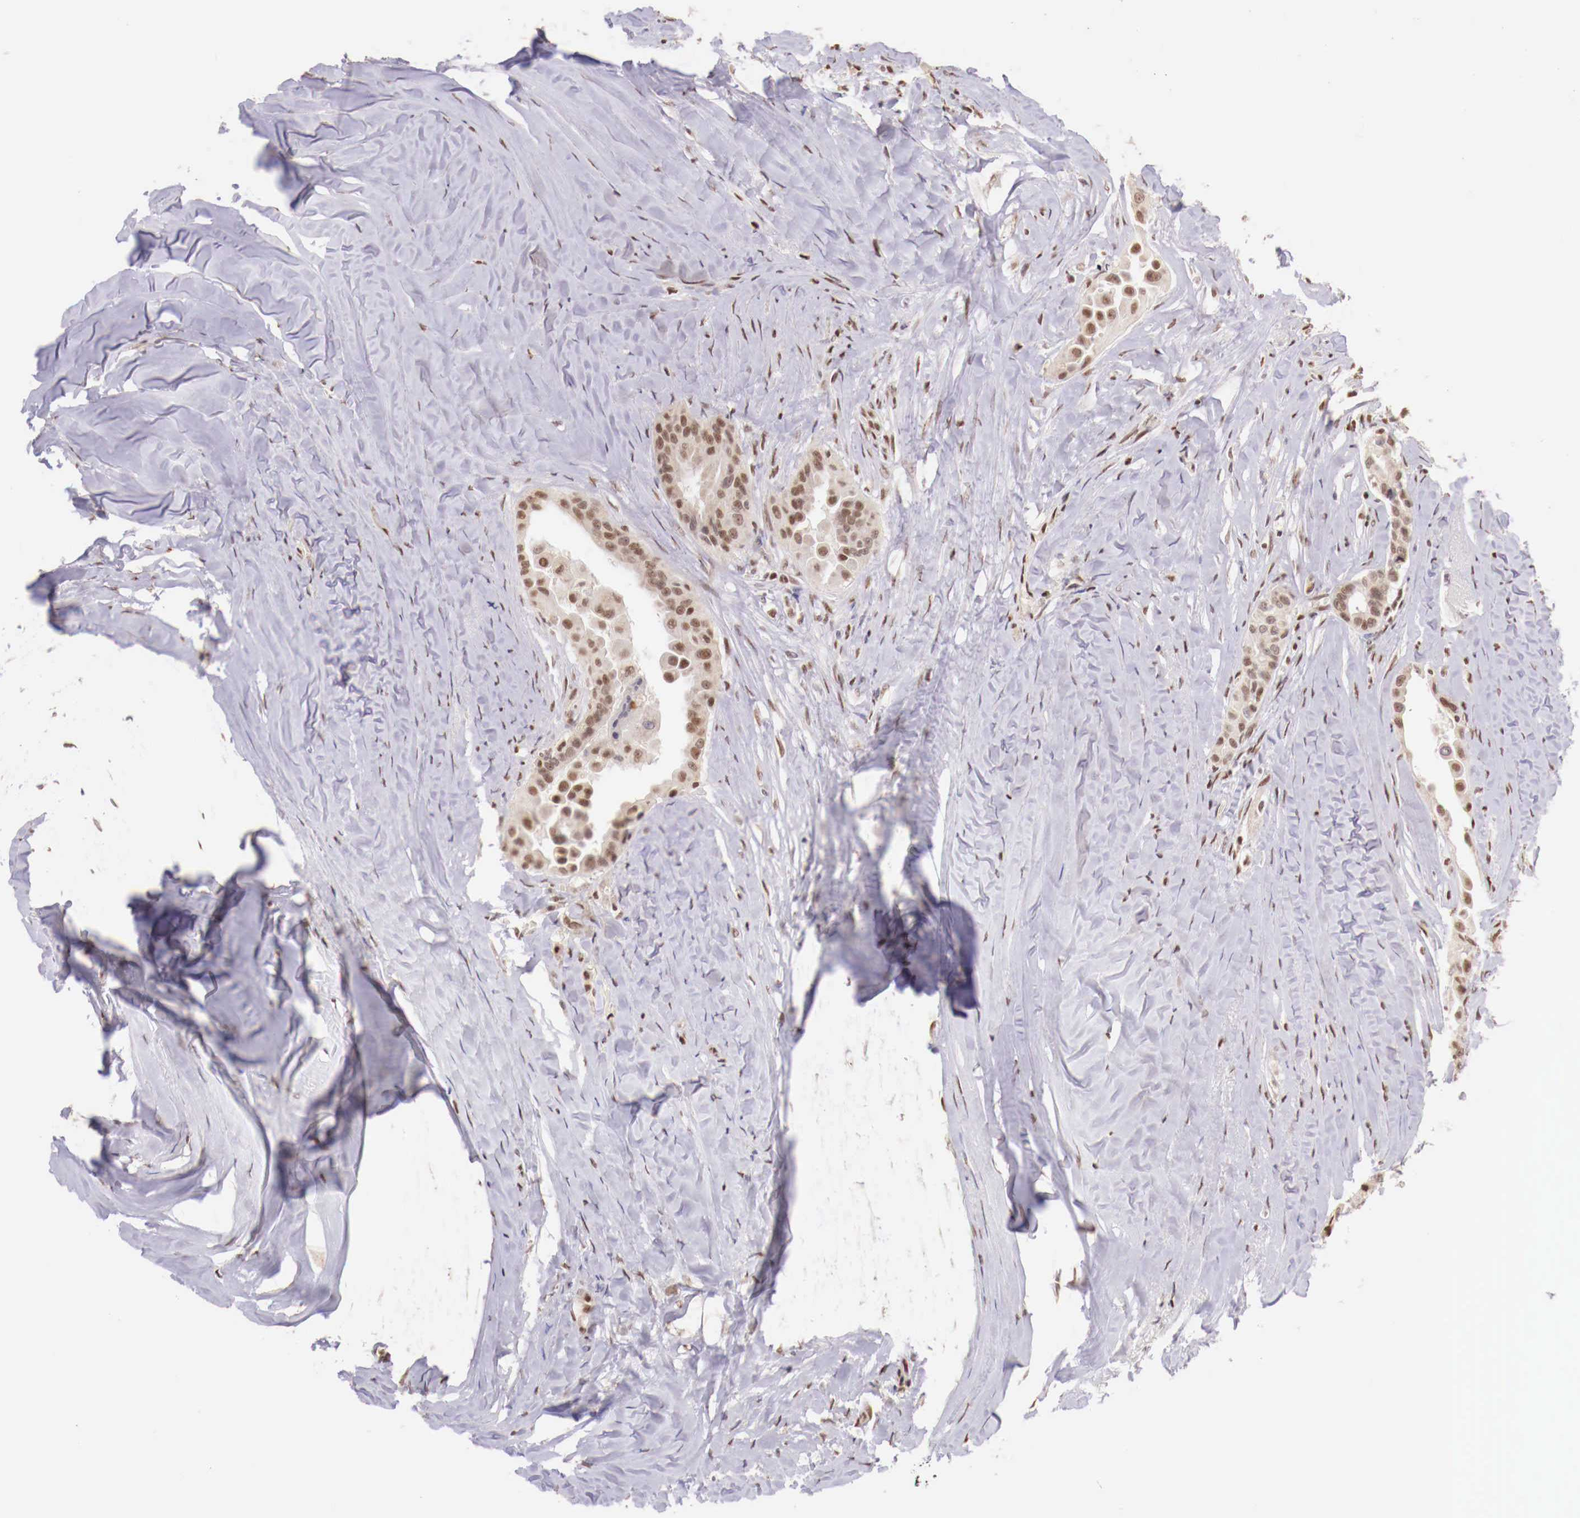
{"staining": {"intensity": "weak", "quantity": "<25%", "location": "nuclear"}, "tissue": "thyroid cancer", "cell_type": "Tumor cells", "image_type": "cancer", "snomed": [{"axis": "morphology", "description": "Papillary adenocarcinoma, NOS"}, {"axis": "topography", "description": "Thyroid gland"}], "caption": "Human thyroid papillary adenocarcinoma stained for a protein using IHC displays no expression in tumor cells.", "gene": "SP1", "patient": {"sex": "male", "age": 87}}